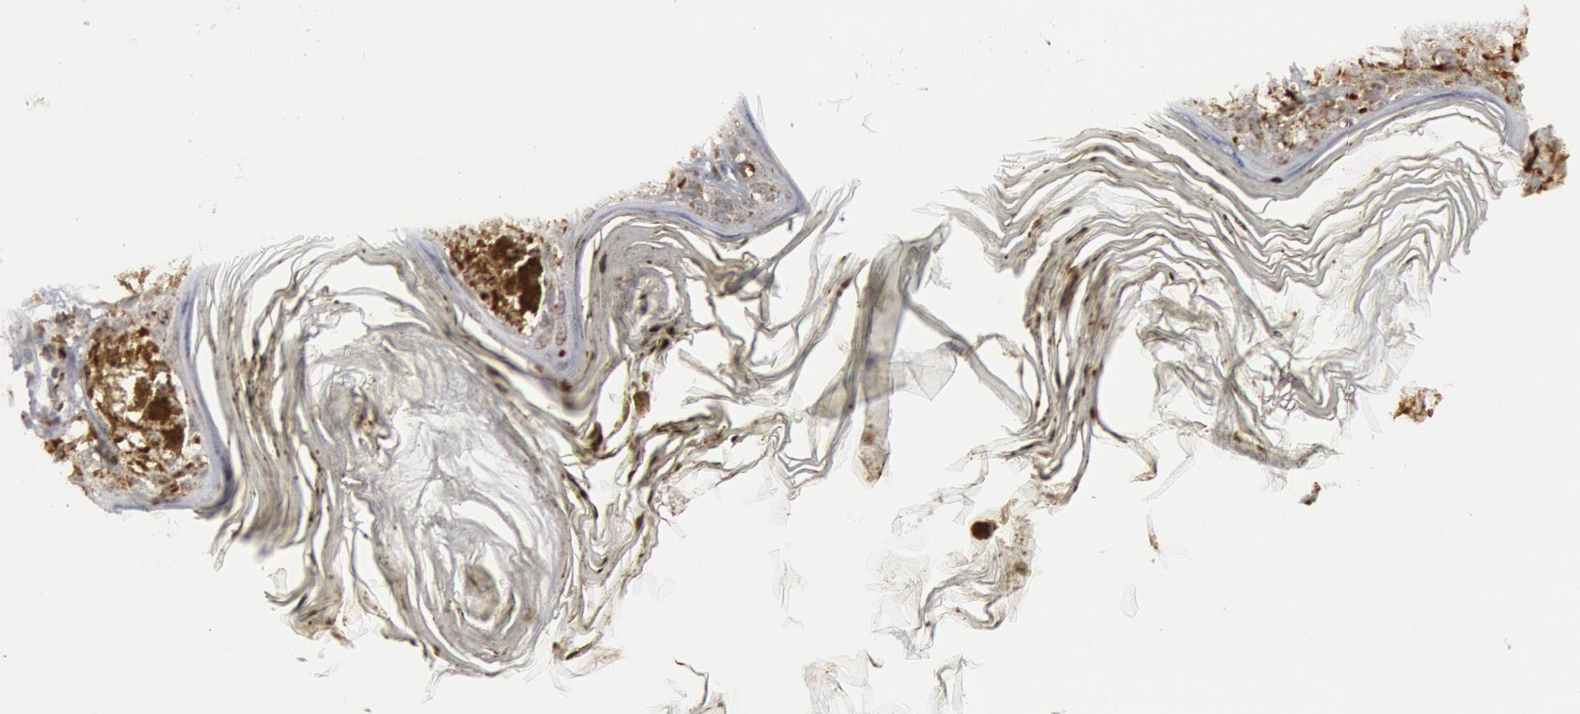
{"staining": {"intensity": "moderate", "quantity": ">75%", "location": "cytoplasmic/membranous"}, "tissue": "melanoma", "cell_type": "Tumor cells", "image_type": "cancer", "snomed": [{"axis": "morphology", "description": "Malignant melanoma, NOS"}, {"axis": "topography", "description": "Skin"}], "caption": "Tumor cells reveal medium levels of moderate cytoplasmic/membranous expression in about >75% of cells in human malignant melanoma. (Brightfield microscopy of DAB IHC at high magnification).", "gene": "CASP9", "patient": {"sex": "male", "age": 88}}